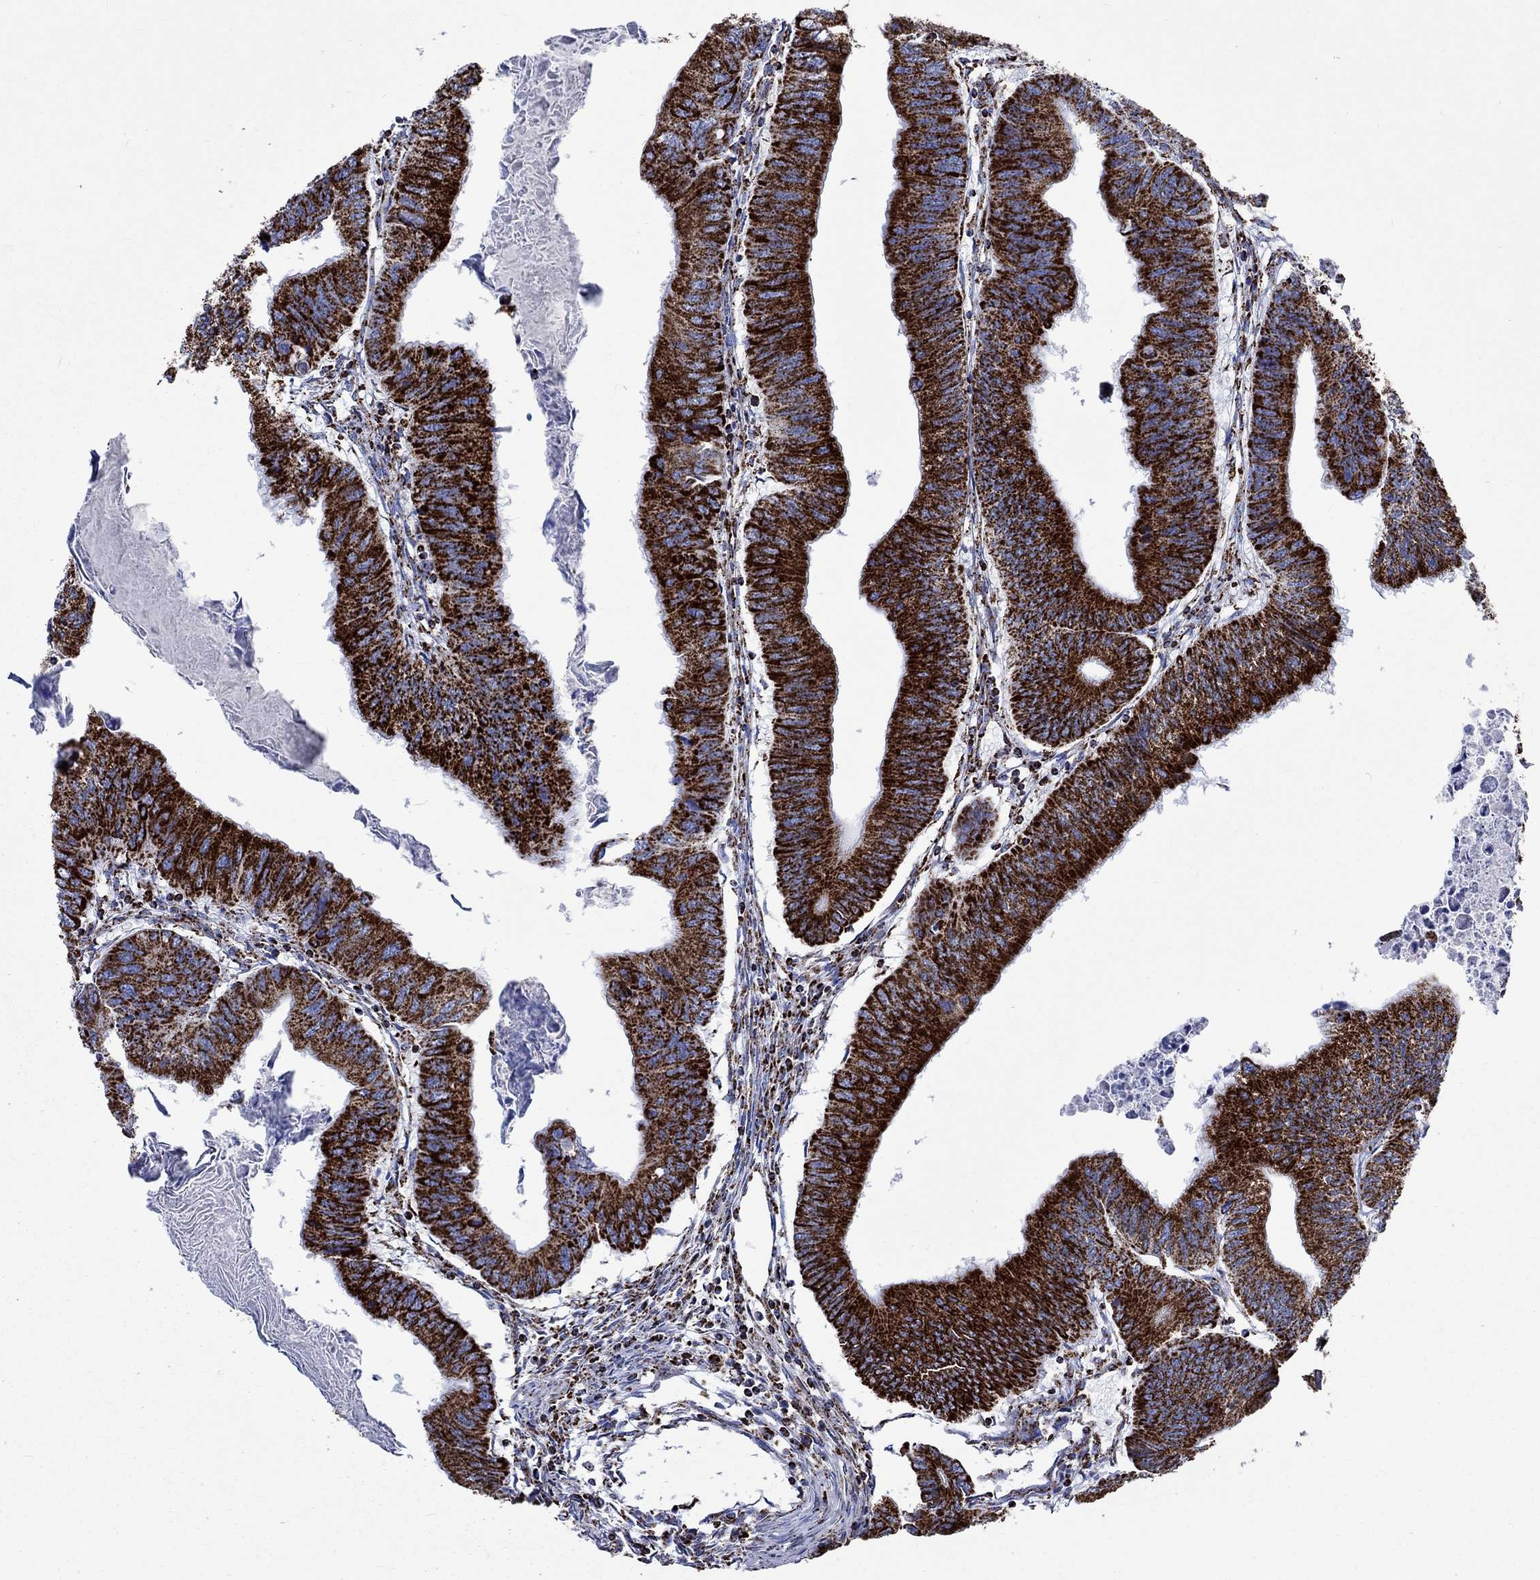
{"staining": {"intensity": "strong", "quantity": ">75%", "location": "cytoplasmic/membranous"}, "tissue": "colorectal cancer", "cell_type": "Tumor cells", "image_type": "cancer", "snomed": [{"axis": "morphology", "description": "Adenocarcinoma, NOS"}, {"axis": "topography", "description": "Colon"}], "caption": "Protein analysis of colorectal adenocarcinoma tissue reveals strong cytoplasmic/membranous staining in approximately >75% of tumor cells.", "gene": "RCE1", "patient": {"sex": "male", "age": 53}}